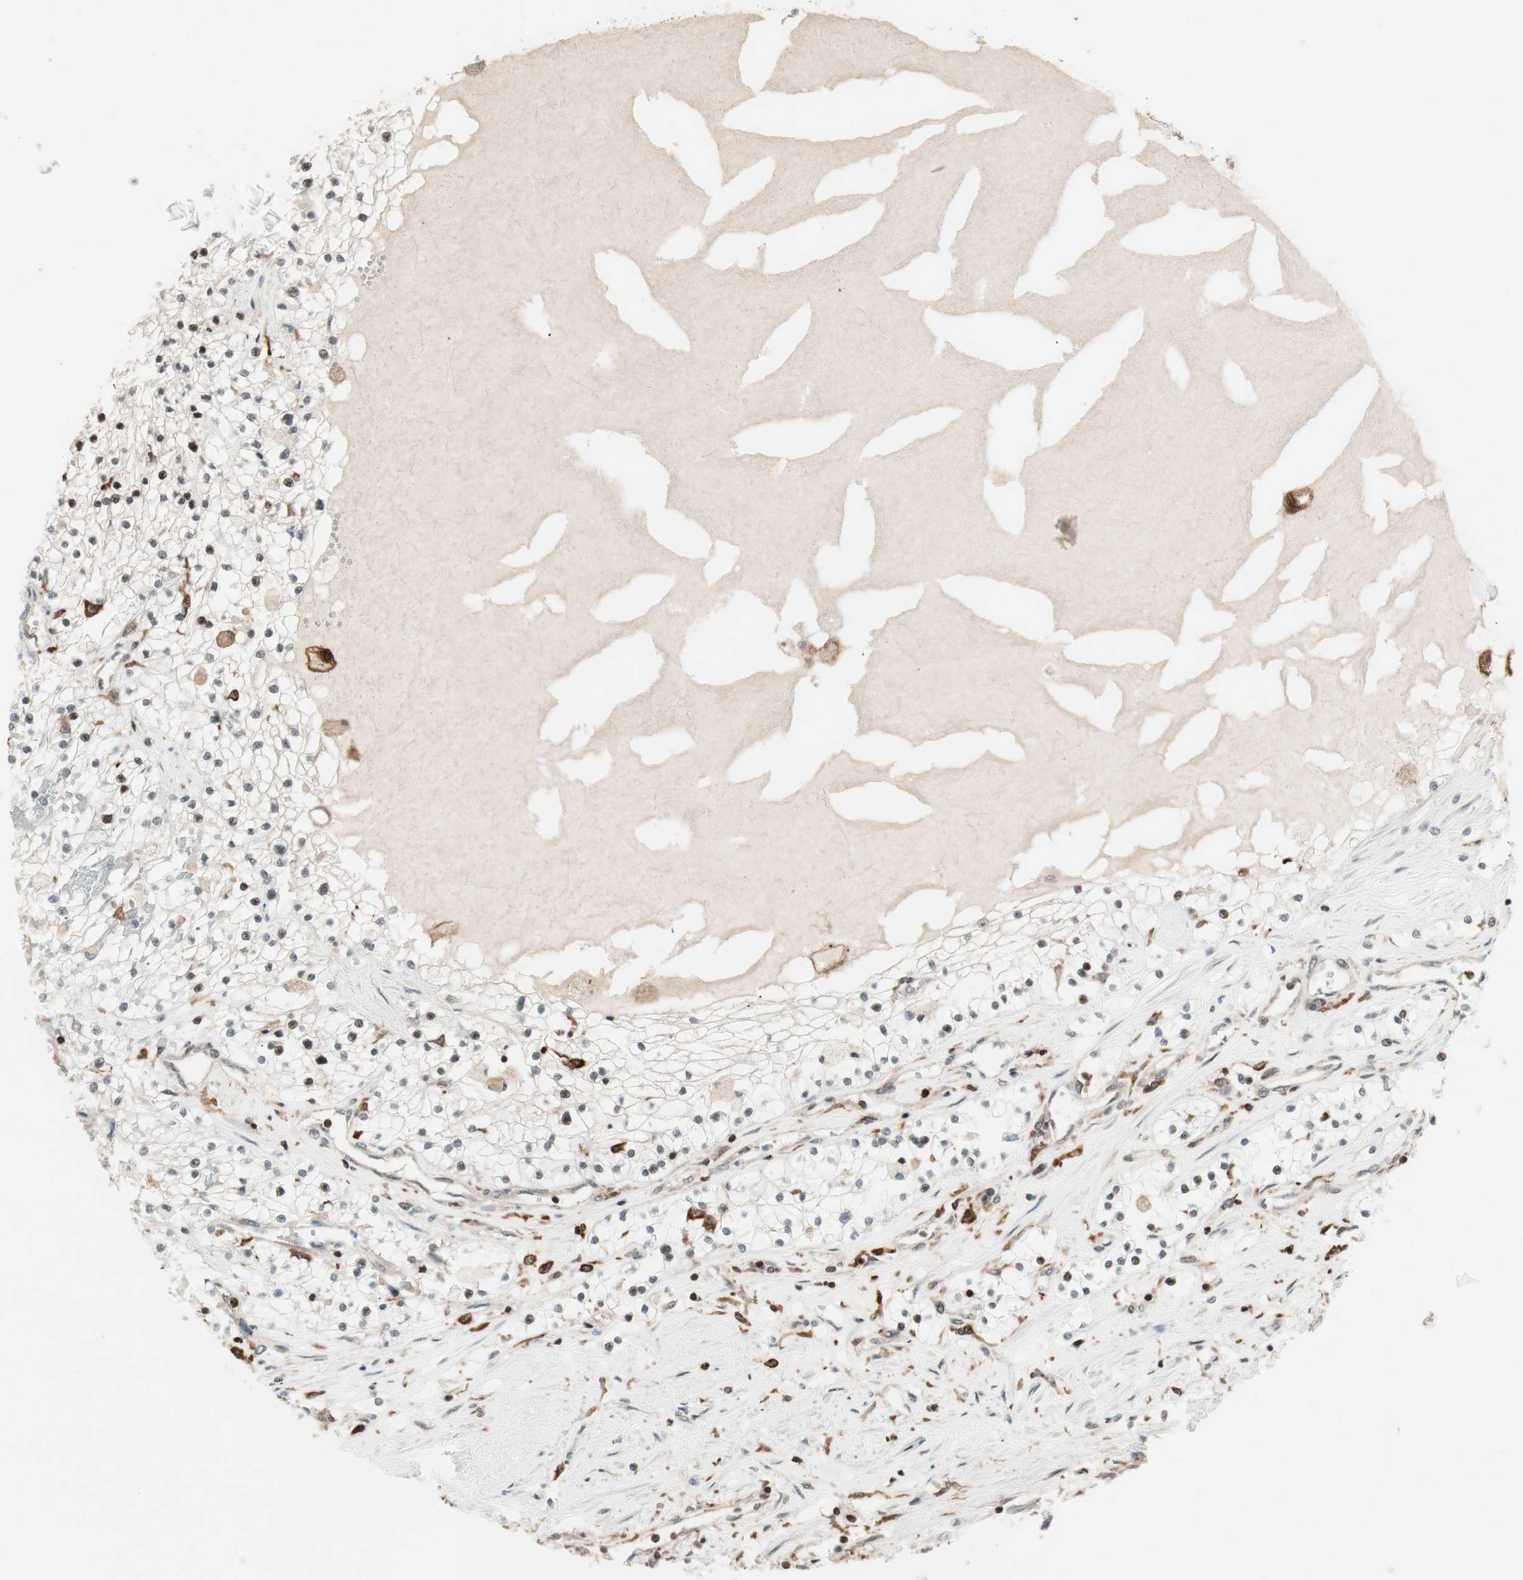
{"staining": {"intensity": "moderate", "quantity": "<25%", "location": "nuclear"}, "tissue": "renal cancer", "cell_type": "Tumor cells", "image_type": "cancer", "snomed": [{"axis": "morphology", "description": "Adenocarcinoma, NOS"}, {"axis": "topography", "description": "Kidney"}], "caption": "Immunohistochemistry (IHC) staining of renal adenocarcinoma, which demonstrates low levels of moderate nuclear staining in about <25% of tumor cells indicating moderate nuclear protein expression. The staining was performed using DAB (brown) for protein detection and nuclei were counterstained in hematoxylin (blue).", "gene": "BIN1", "patient": {"sex": "male", "age": 68}}